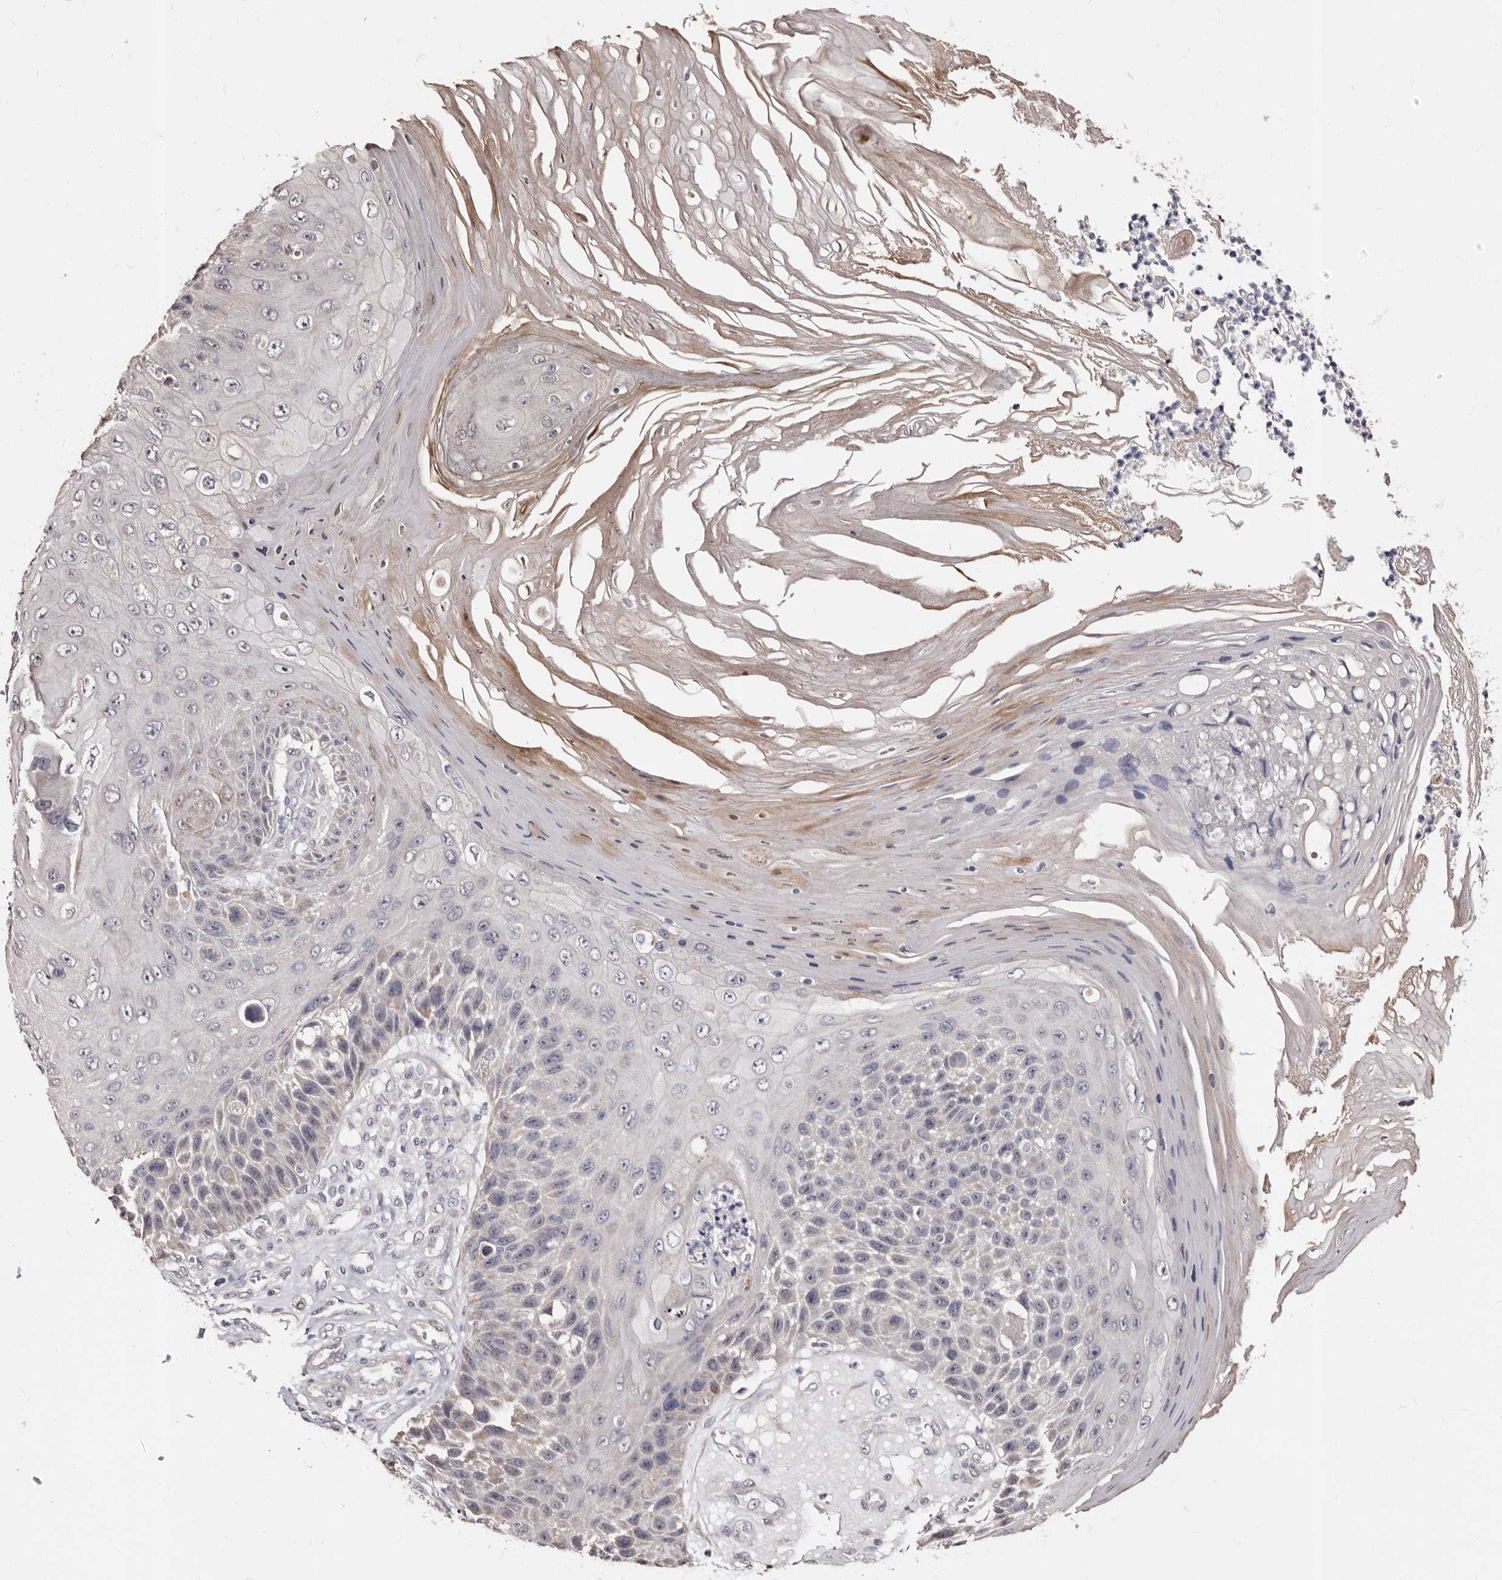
{"staining": {"intensity": "negative", "quantity": "none", "location": "none"}, "tissue": "skin cancer", "cell_type": "Tumor cells", "image_type": "cancer", "snomed": [{"axis": "morphology", "description": "Squamous cell carcinoma, NOS"}, {"axis": "topography", "description": "Skin"}], "caption": "The photomicrograph exhibits no staining of tumor cells in skin cancer.", "gene": "PTAFR", "patient": {"sex": "female", "age": 88}}